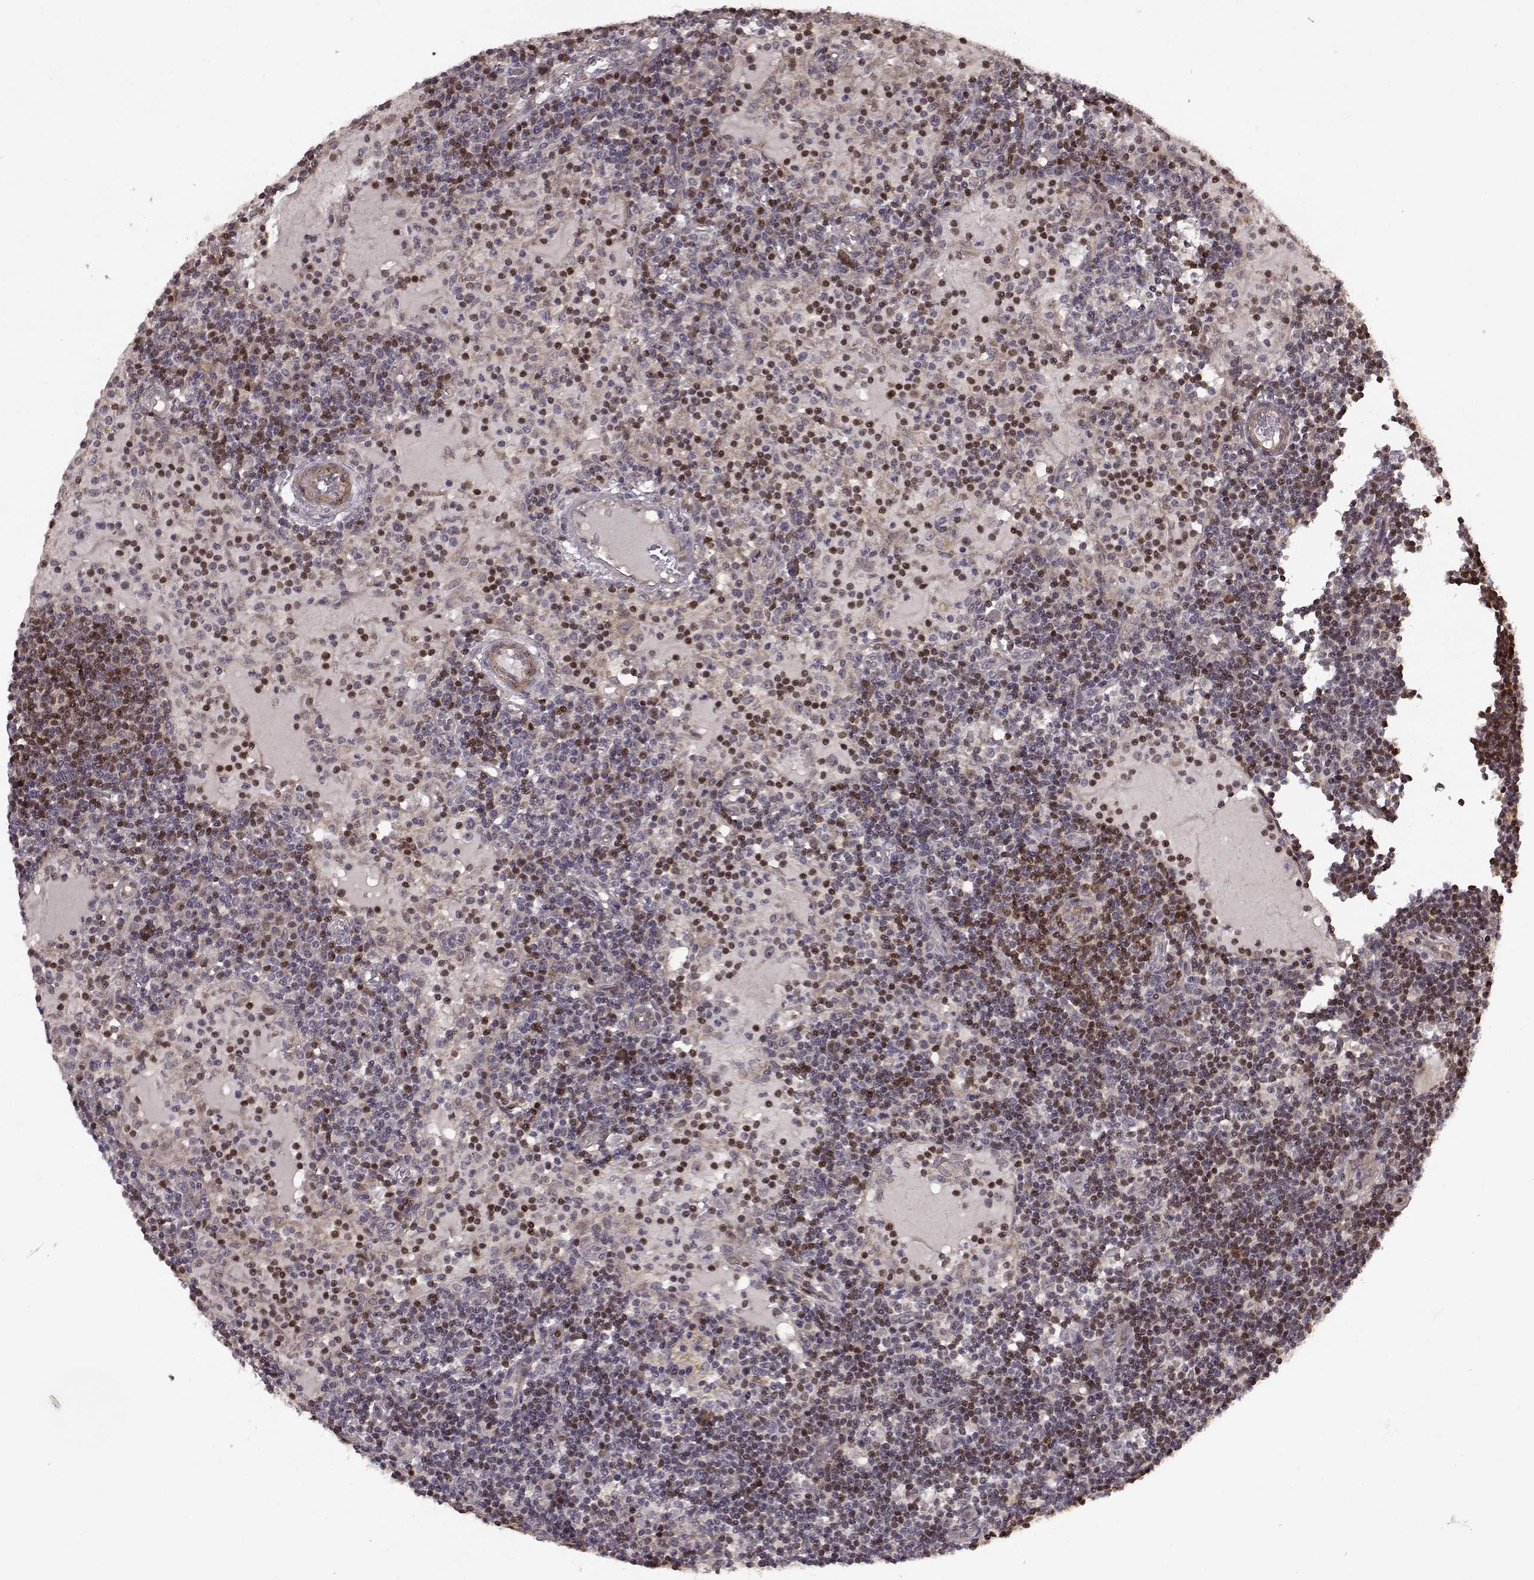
{"staining": {"intensity": "strong", "quantity": "<25%", "location": "nuclear"}, "tissue": "lymph node", "cell_type": "Germinal center cells", "image_type": "normal", "snomed": [{"axis": "morphology", "description": "Normal tissue, NOS"}, {"axis": "topography", "description": "Lymph node"}], "caption": "An immunohistochemistry (IHC) histopathology image of normal tissue is shown. Protein staining in brown labels strong nuclear positivity in lymph node within germinal center cells. (IHC, brightfield microscopy, high magnification).", "gene": "BACH2", "patient": {"sex": "female", "age": 72}}